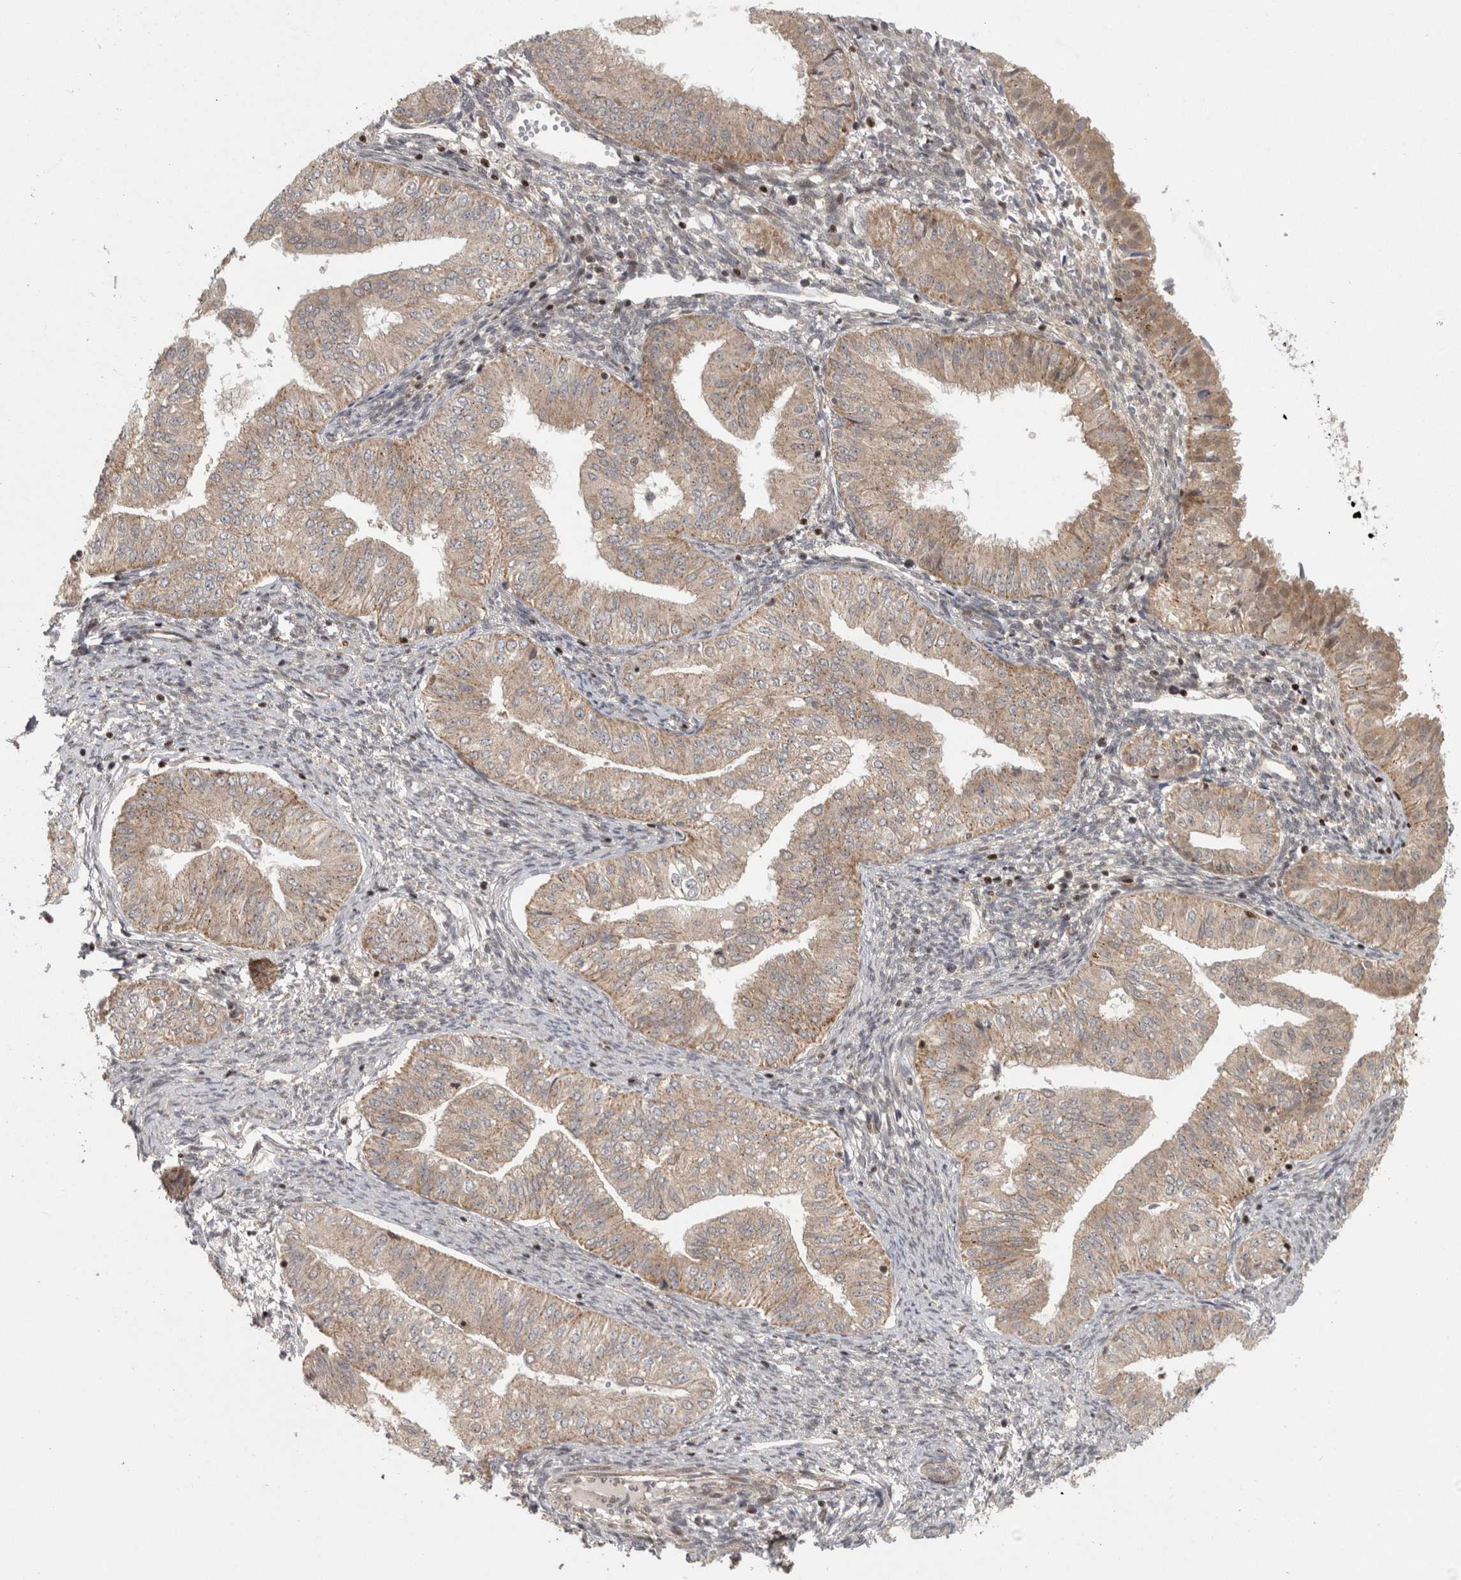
{"staining": {"intensity": "weak", "quantity": "25%-75%", "location": "cytoplasmic/membranous"}, "tissue": "endometrial cancer", "cell_type": "Tumor cells", "image_type": "cancer", "snomed": [{"axis": "morphology", "description": "Normal tissue, NOS"}, {"axis": "morphology", "description": "Adenocarcinoma, NOS"}, {"axis": "topography", "description": "Endometrium"}], "caption": "This micrograph shows endometrial cancer stained with immunohistochemistry to label a protein in brown. The cytoplasmic/membranous of tumor cells show weak positivity for the protein. Nuclei are counter-stained blue.", "gene": "KDM8", "patient": {"sex": "female", "age": 53}}